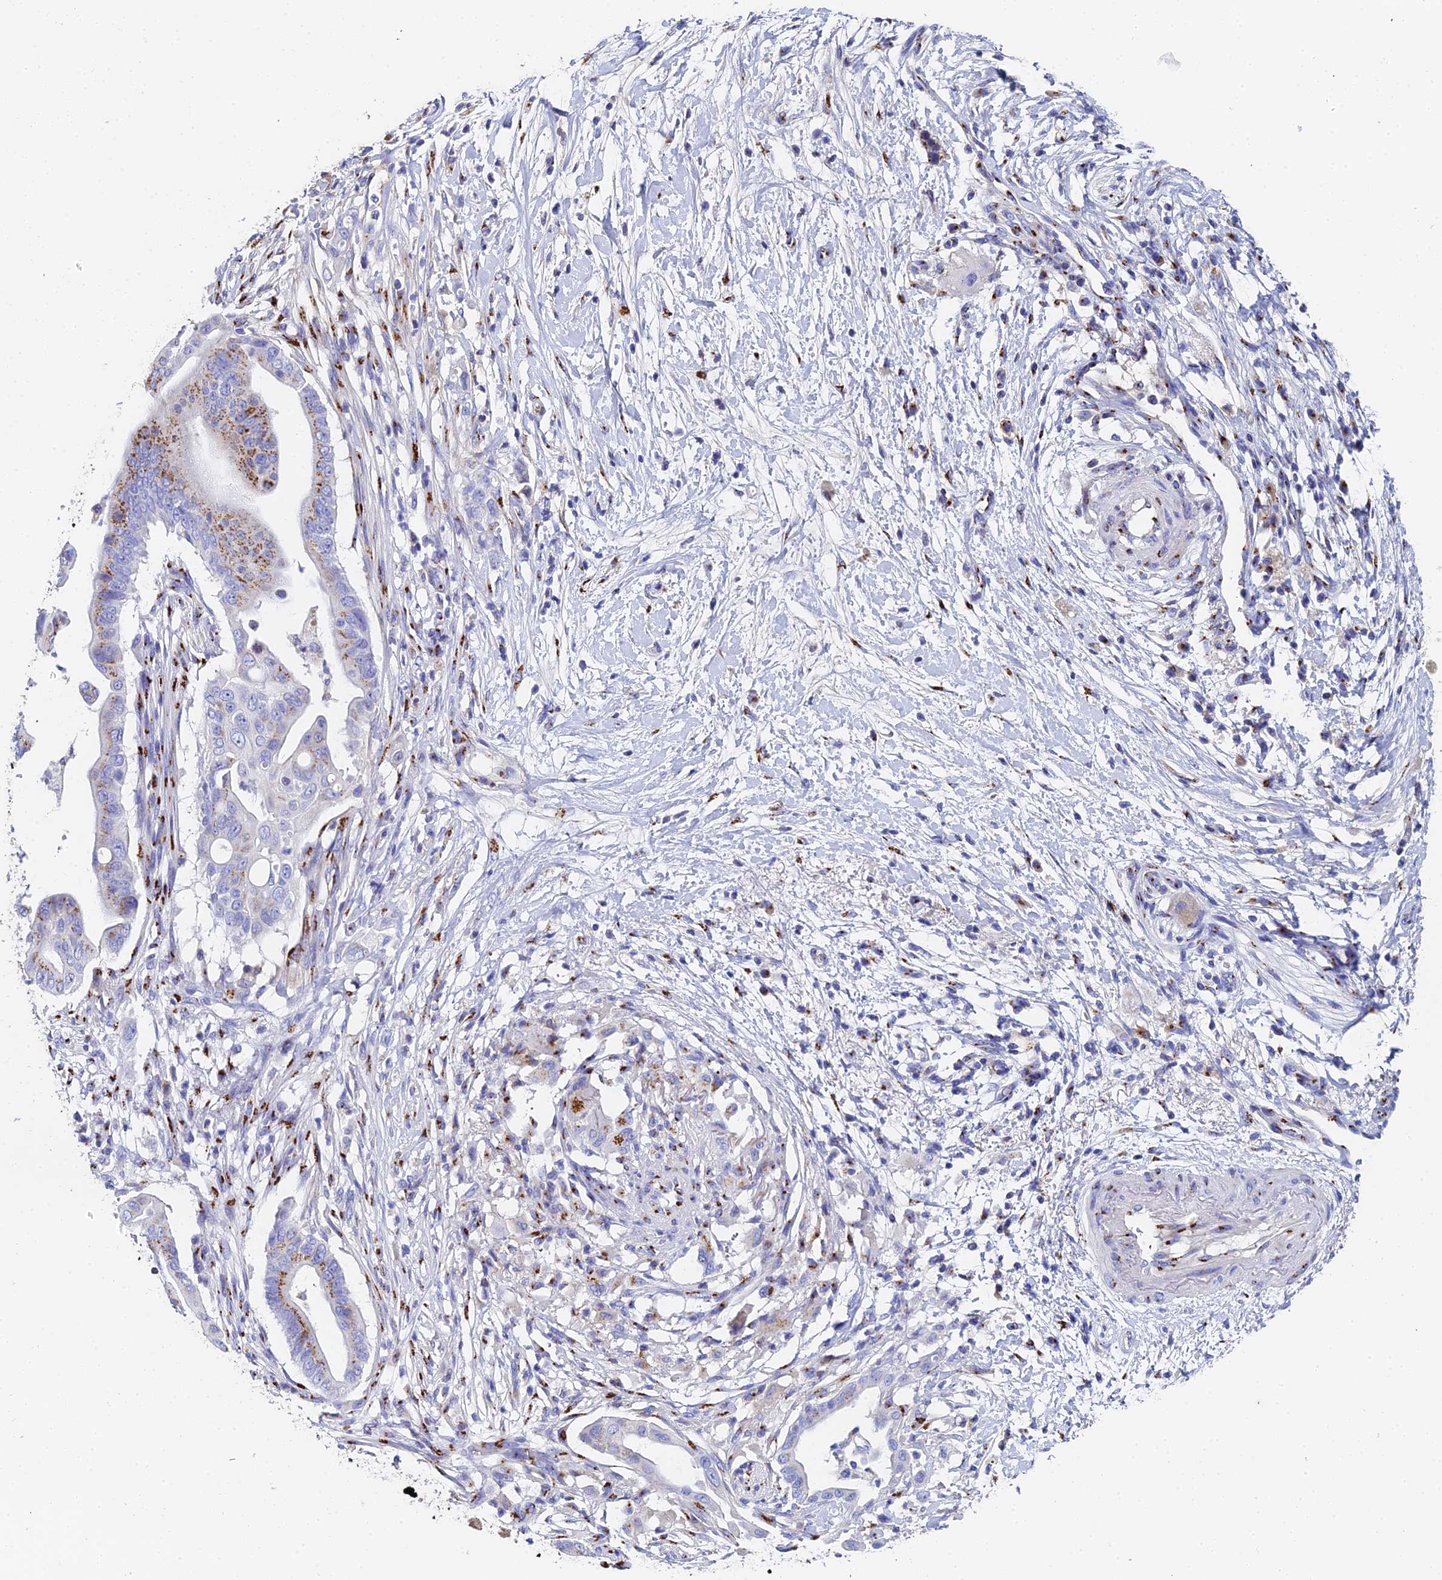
{"staining": {"intensity": "moderate", "quantity": "<25%", "location": "cytoplasmic/membranous"}, "tissue": "pancreatic cancer", "cell_type": "Tumor cells", "image_type": "cancer", "snomed": [{"axis": "morphology", "description": "Adenocarcinoma, NOS"}, {"axis": "topography", "description": "Pancreas"}], "caption": "Immunohistochemical staining of human pancreatic cancer exhibits moderate cytoplasmic/membranous protein expression in approximately <25% of tumor cells.", "gene": "ENSG00000268674", "patient": {"sex": "male", "age": 68}}